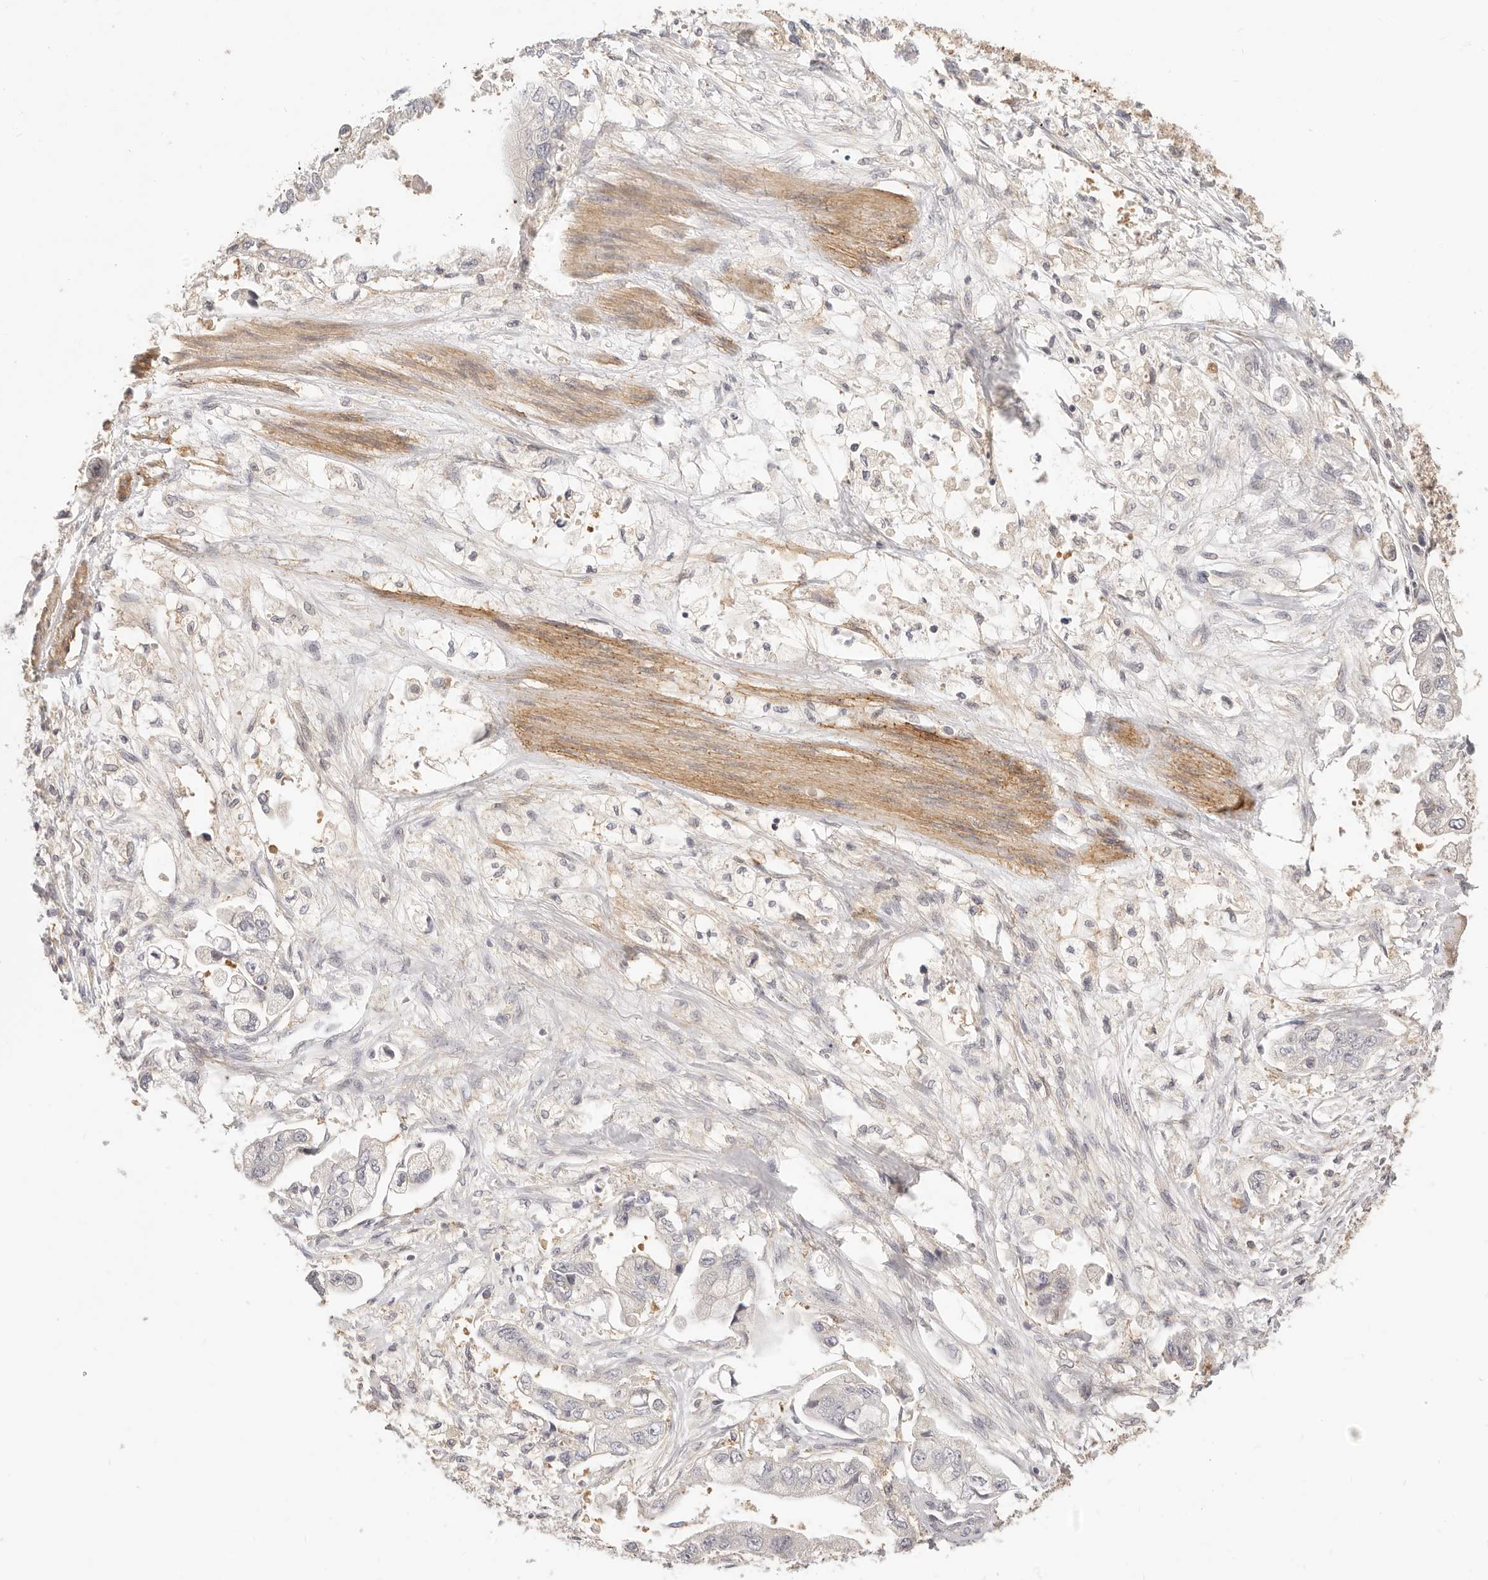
{"staining": {"intensity": "negative", "quantity": "none", "location": "none"}, "tissue": "stomach cancer", "cell_type": "Tumor cells", "image_type": "cancer", "snomed": [{"axis": "morphology", "description": "Adenocarcinoma, NOS"}, {"axis": "topography", "description": "Stomach"}], "caption": "Immunohistochemistry (IHC) of human stomach cancer (adenocarcinoma) shows no expression in tumor cells. (DAB (3,3'-diaminobenzidine) immunohistochemistry (IHC), high magnification).", "gene": "DTNBP1", "patient": {"sex": "male", "age": 62}}